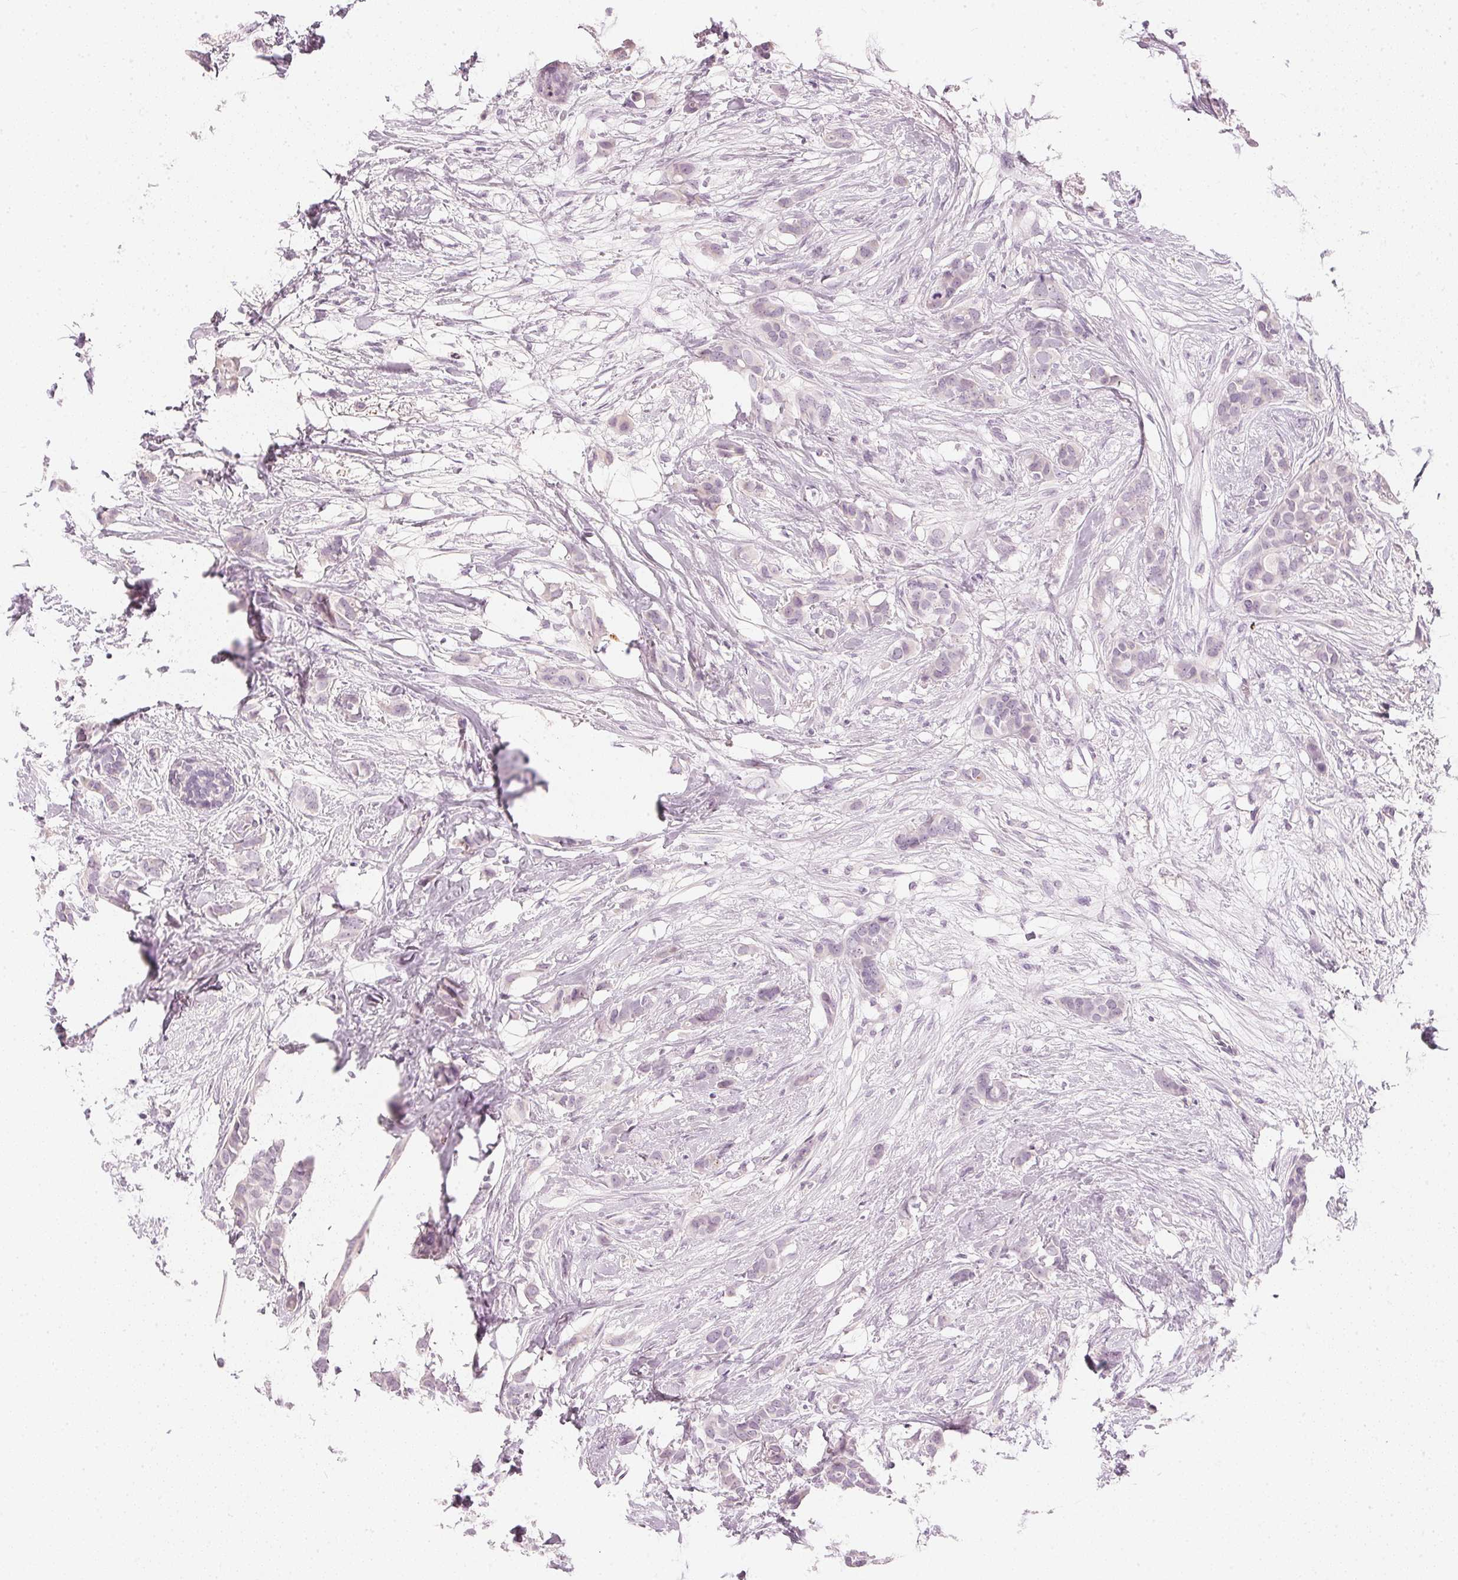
{"staining": {"intensity": "negative", "quantity": "none", "location": "none"}, "tissue": "breast cancer", "cell_type": "Tumor cells", "image_type": "cancer", "snomed": [{"axis": "morphology", "description": "Duct carcinoma"}, {"axis": "topography", "description": "Breast"}], "caption": "IHC micrograph of neoplastic tissue: human invasive ductal carcinoma (breast) stained with DAB reveals no significant protein expression in tumor cells. Nuclei are stained in blue.", "gene": "CHST4", "patient": {"sex": "female", "age": 62}}